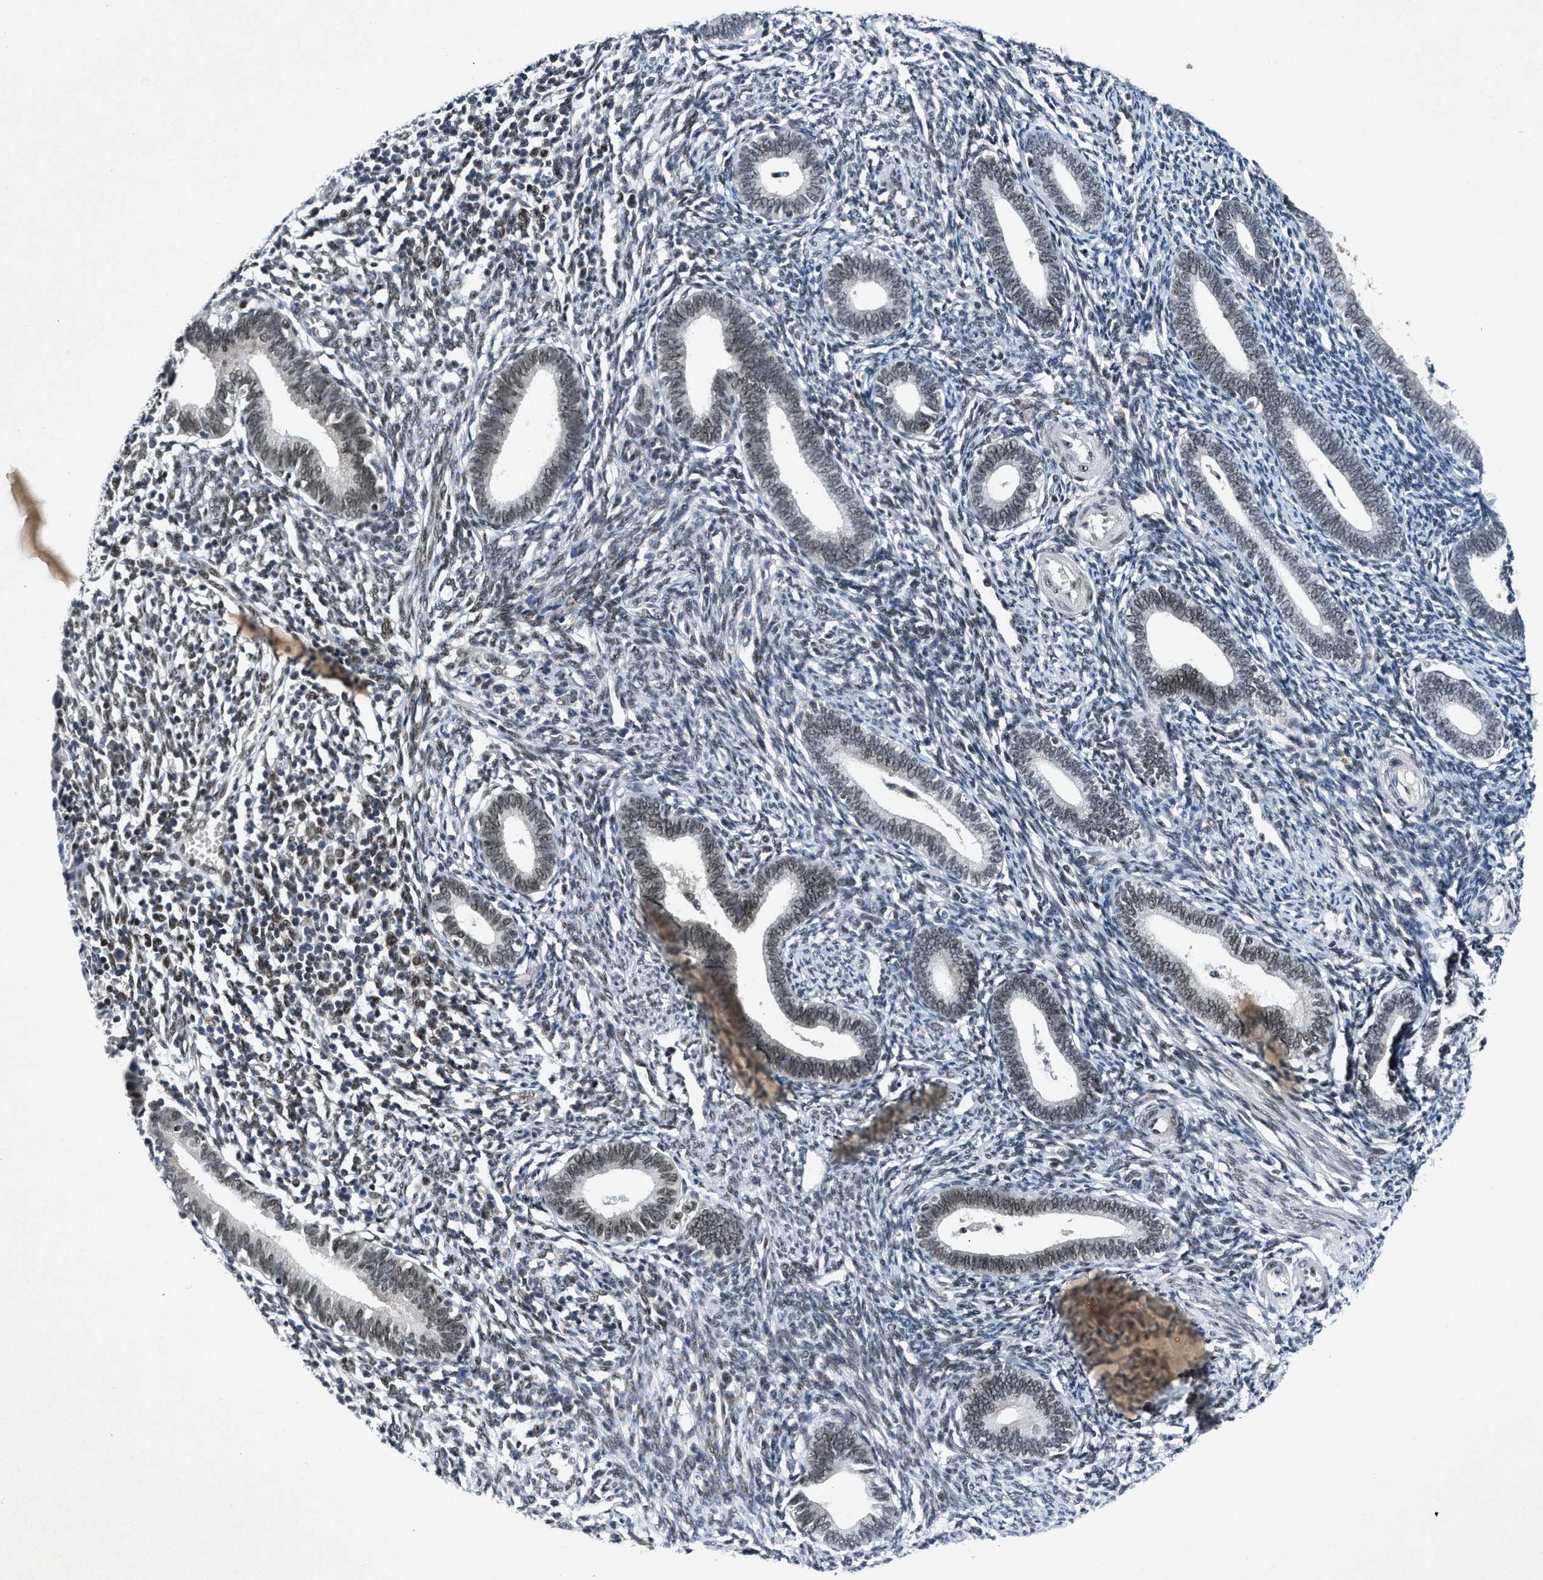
{"staining": {"intensity": "moderate", "quantity": "<25%", "location": "nuclear"}, "tissue": "endometrium", "cell_type": "Cells in endometrial stroma", "image_type": "normal", "snomed": [{"axis": "morphology", "description": "Normal tissue, NOS"}, {"axis": "topography", "description": "Endometrium"}], "caption": "A brown stain shows moderate nuclear expression of a protein in cells in endometrial stroma of benign human endometrium.", "gene": "NCOA1", "patient": {"sex": "female", "age": 41}}